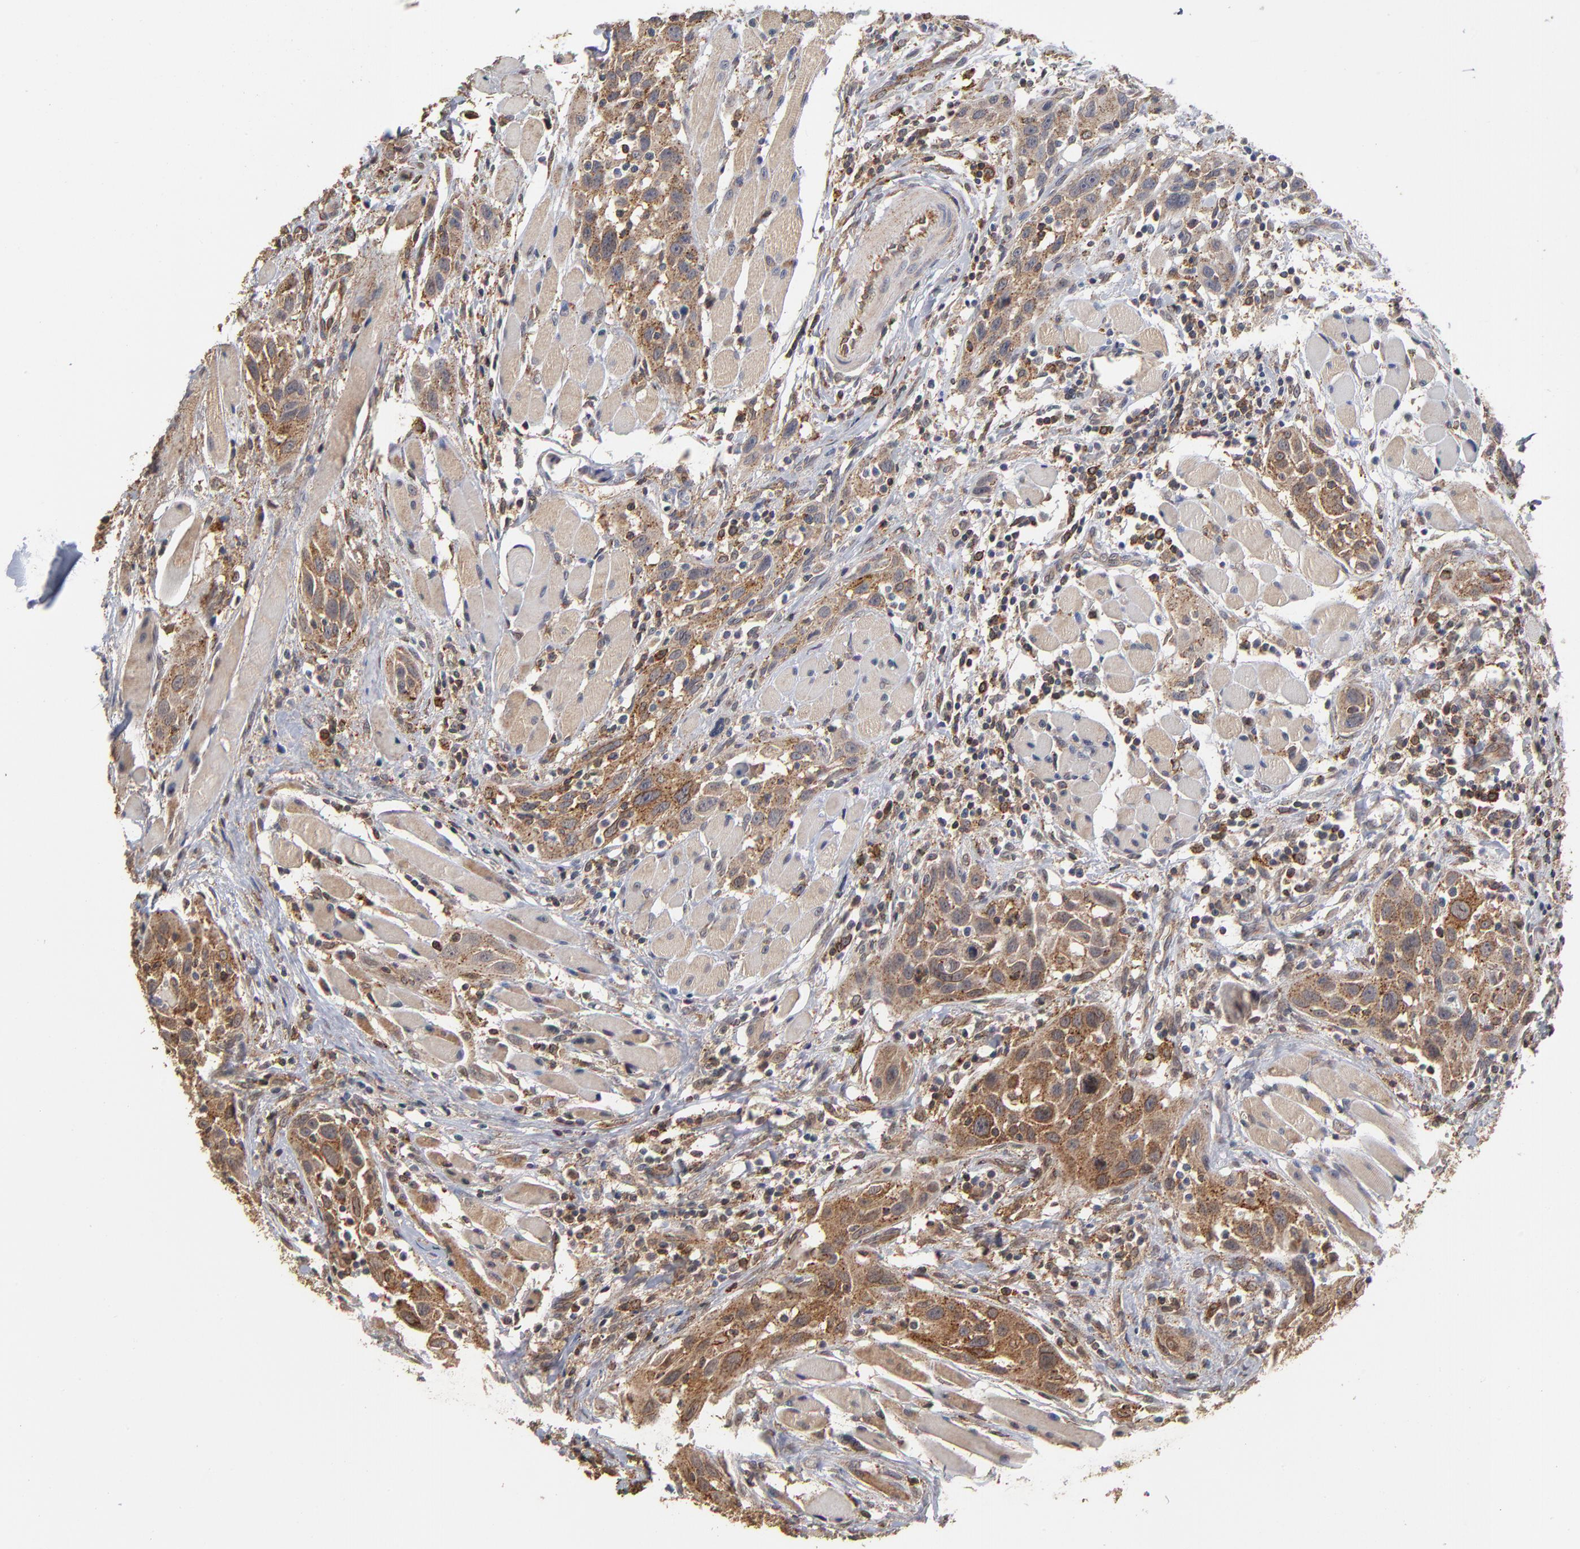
{"staining": {"intensity": "strong", "quantity": ">75%", "location": "cytoplasmic/membranous"}, "tissue": "head and neck cancer", "cell_type": "Tumor cells", "image_type": "cancer", "snomed": [{"axis": "morphology", "description": "Squamous cell carcinoma, NOS"}, {"axis": "topography", "description": "Oral tissue"}, {"axis": "topography", "description": "Head-Neck"}], "caption": "Brown immunohistochemical staining in human head and neck squamous cell carcinoma exhibits strong cytoplasmic/membranous positivity in about >75% of tumor cells. (IHC, brightfield microscopy, high magnification).", "gene": "ASB8", "patient": {"sex": "female", "age": 50}}